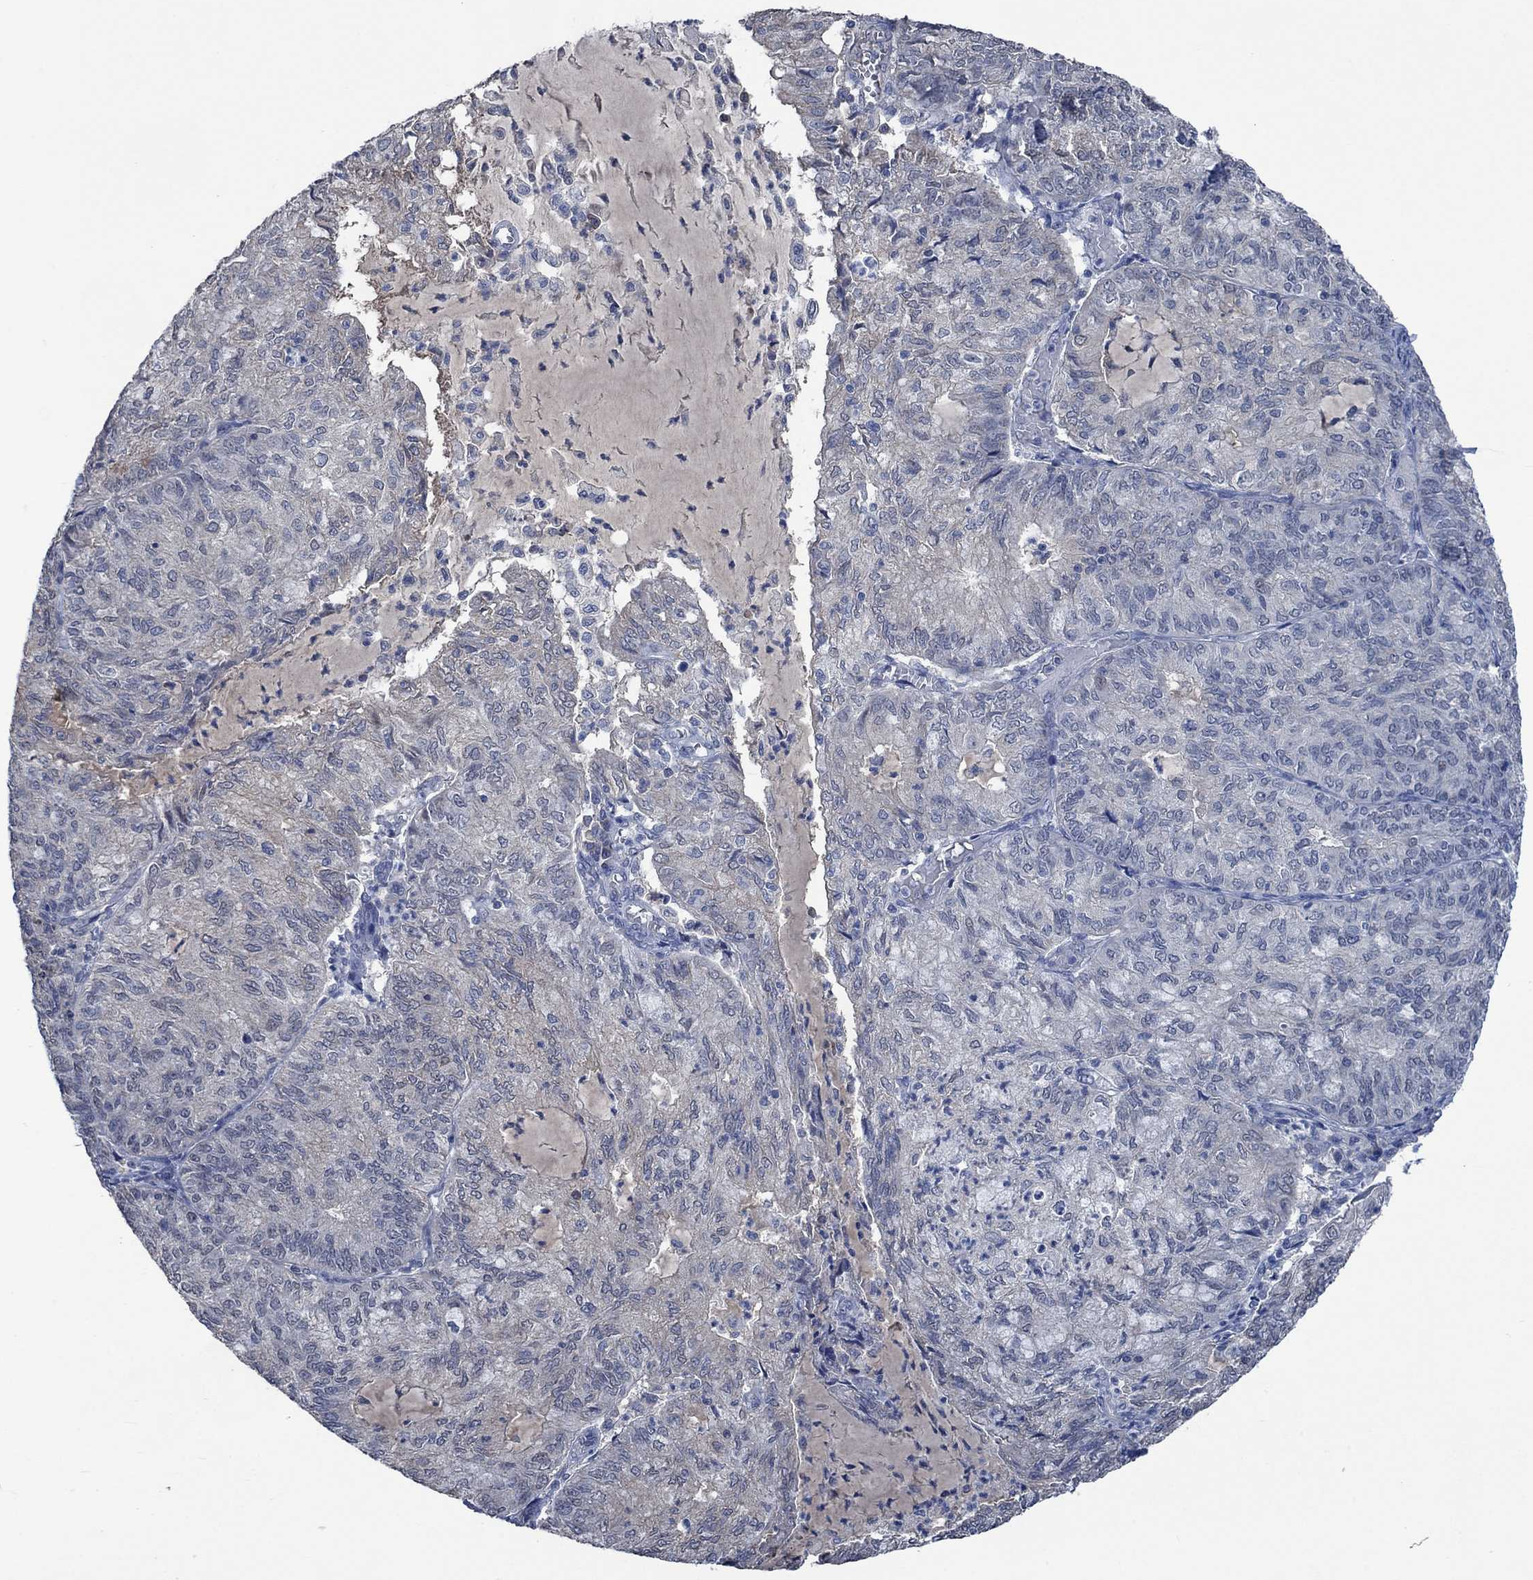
{"staining": {"intensity": "negative", "quantity": "none", "location": "none"}, "tissue": "endometrial cancer", "cell_type": "Tumor cells", "image_type": "cancer", "snomed": [{"axis": "morphology", "description": "Adenocarcinoma, NOS"}, {"axis": "topography", "description": "Endometrium"}], "caption": "Histopathology image shows no significant protein expression in tumor cells of endometrial adenocarcinoma.", "gene": "OBSCN", "patient": {"sex": "female", "age": 82}}